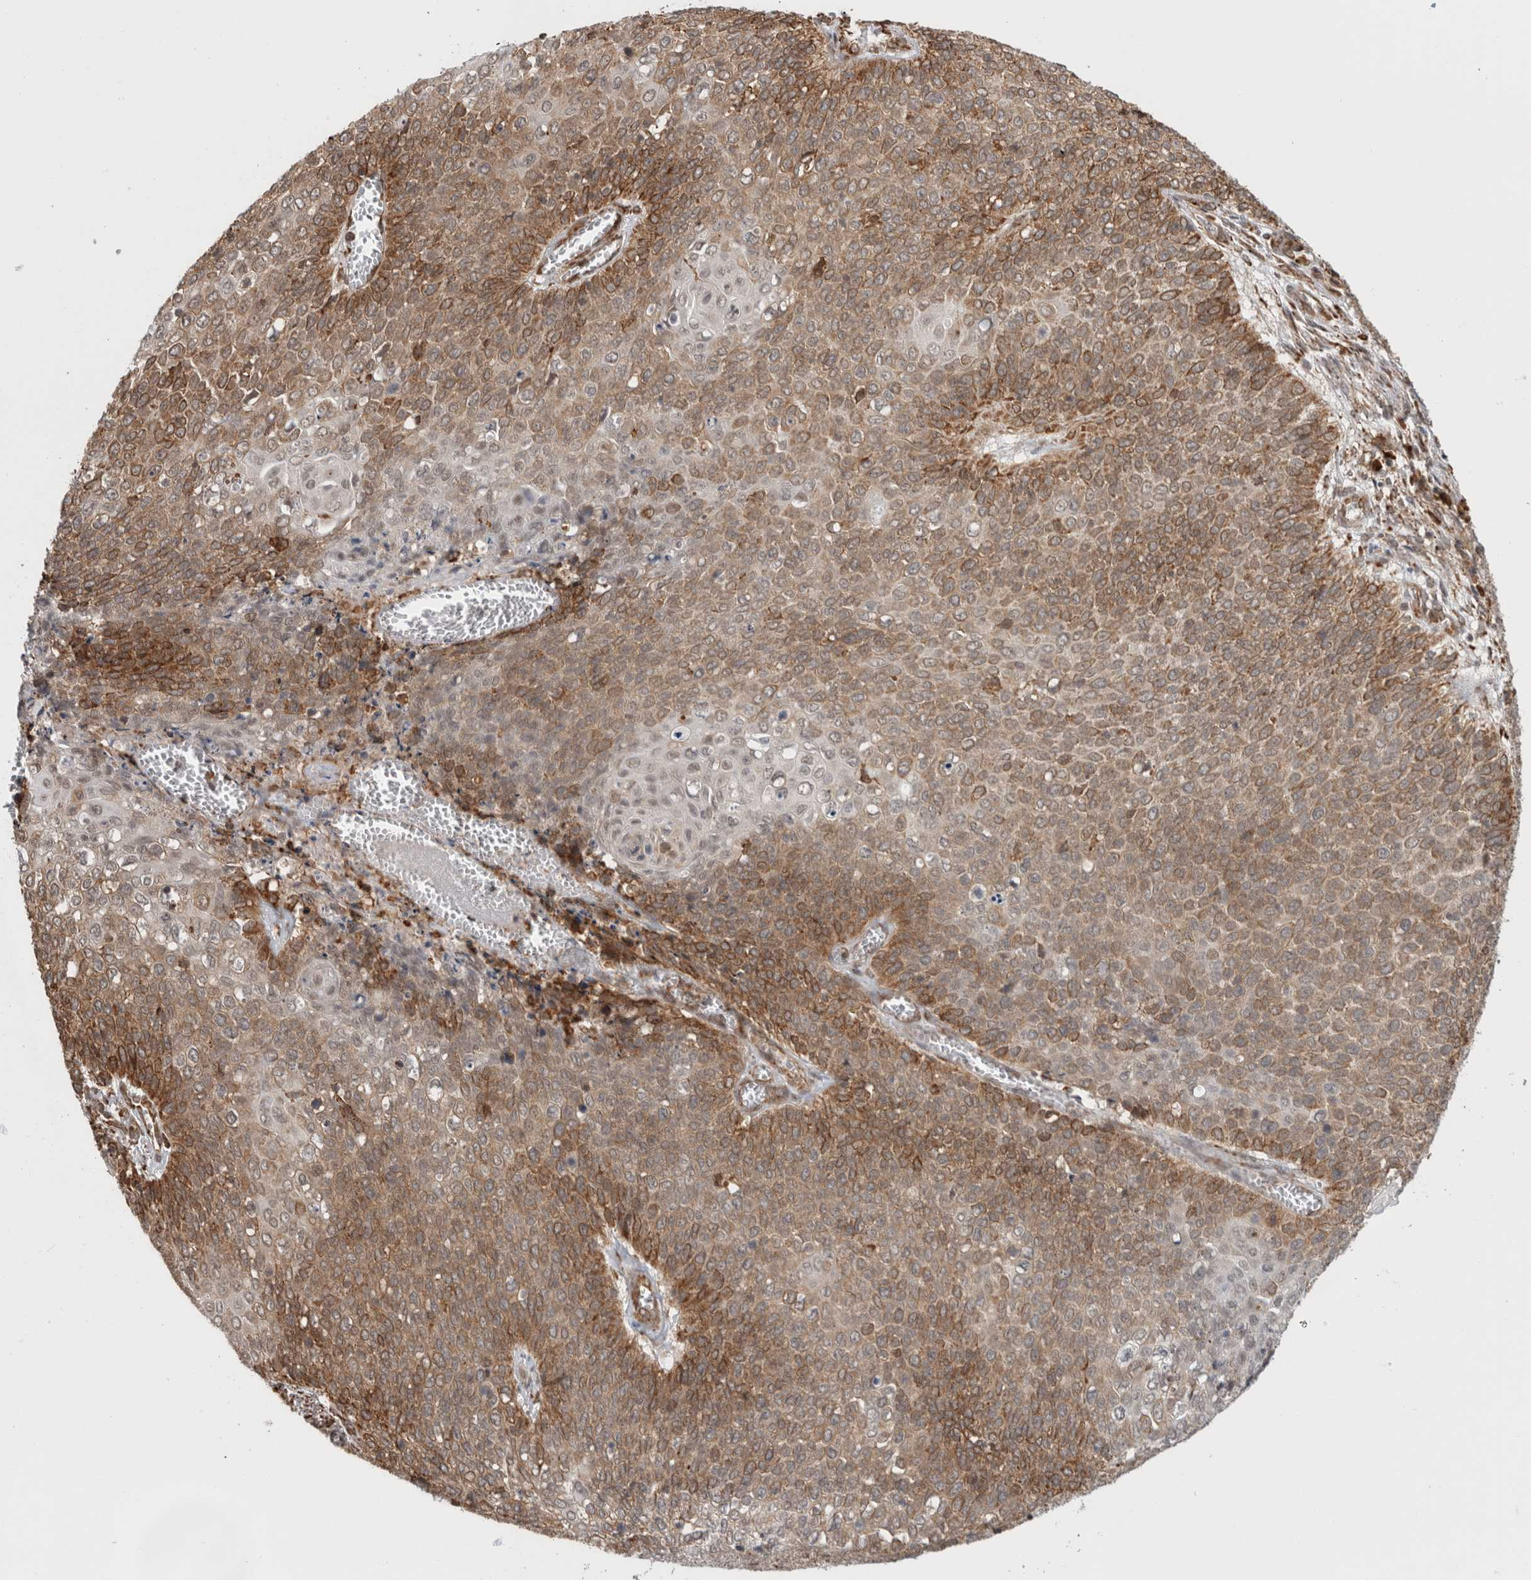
{"staining": {"intensity": "moderate", "quantity": ">75%", "location": "cytoplasmic/membranous"}, "tissue": "cervical cancer", "cell_type": "Tumor cells", "image_type": "cancer", "snomed": [{"axis": "morphology", "description": "Squamous cell carcinoma, NOS"}, {"axis": "topography", "description": "Cervix"}], "caption": "This micrograph shows cervical cancer (squamous cell carcinoma) stained with IHC to label a protein in brown. The cytoplasmic/membranous of tumor cells show moderate positivity for the protein. Nuclei are counter-stained blue.", "gene": "MS4A7", "patient": {"sex": "female", "age": 39}}